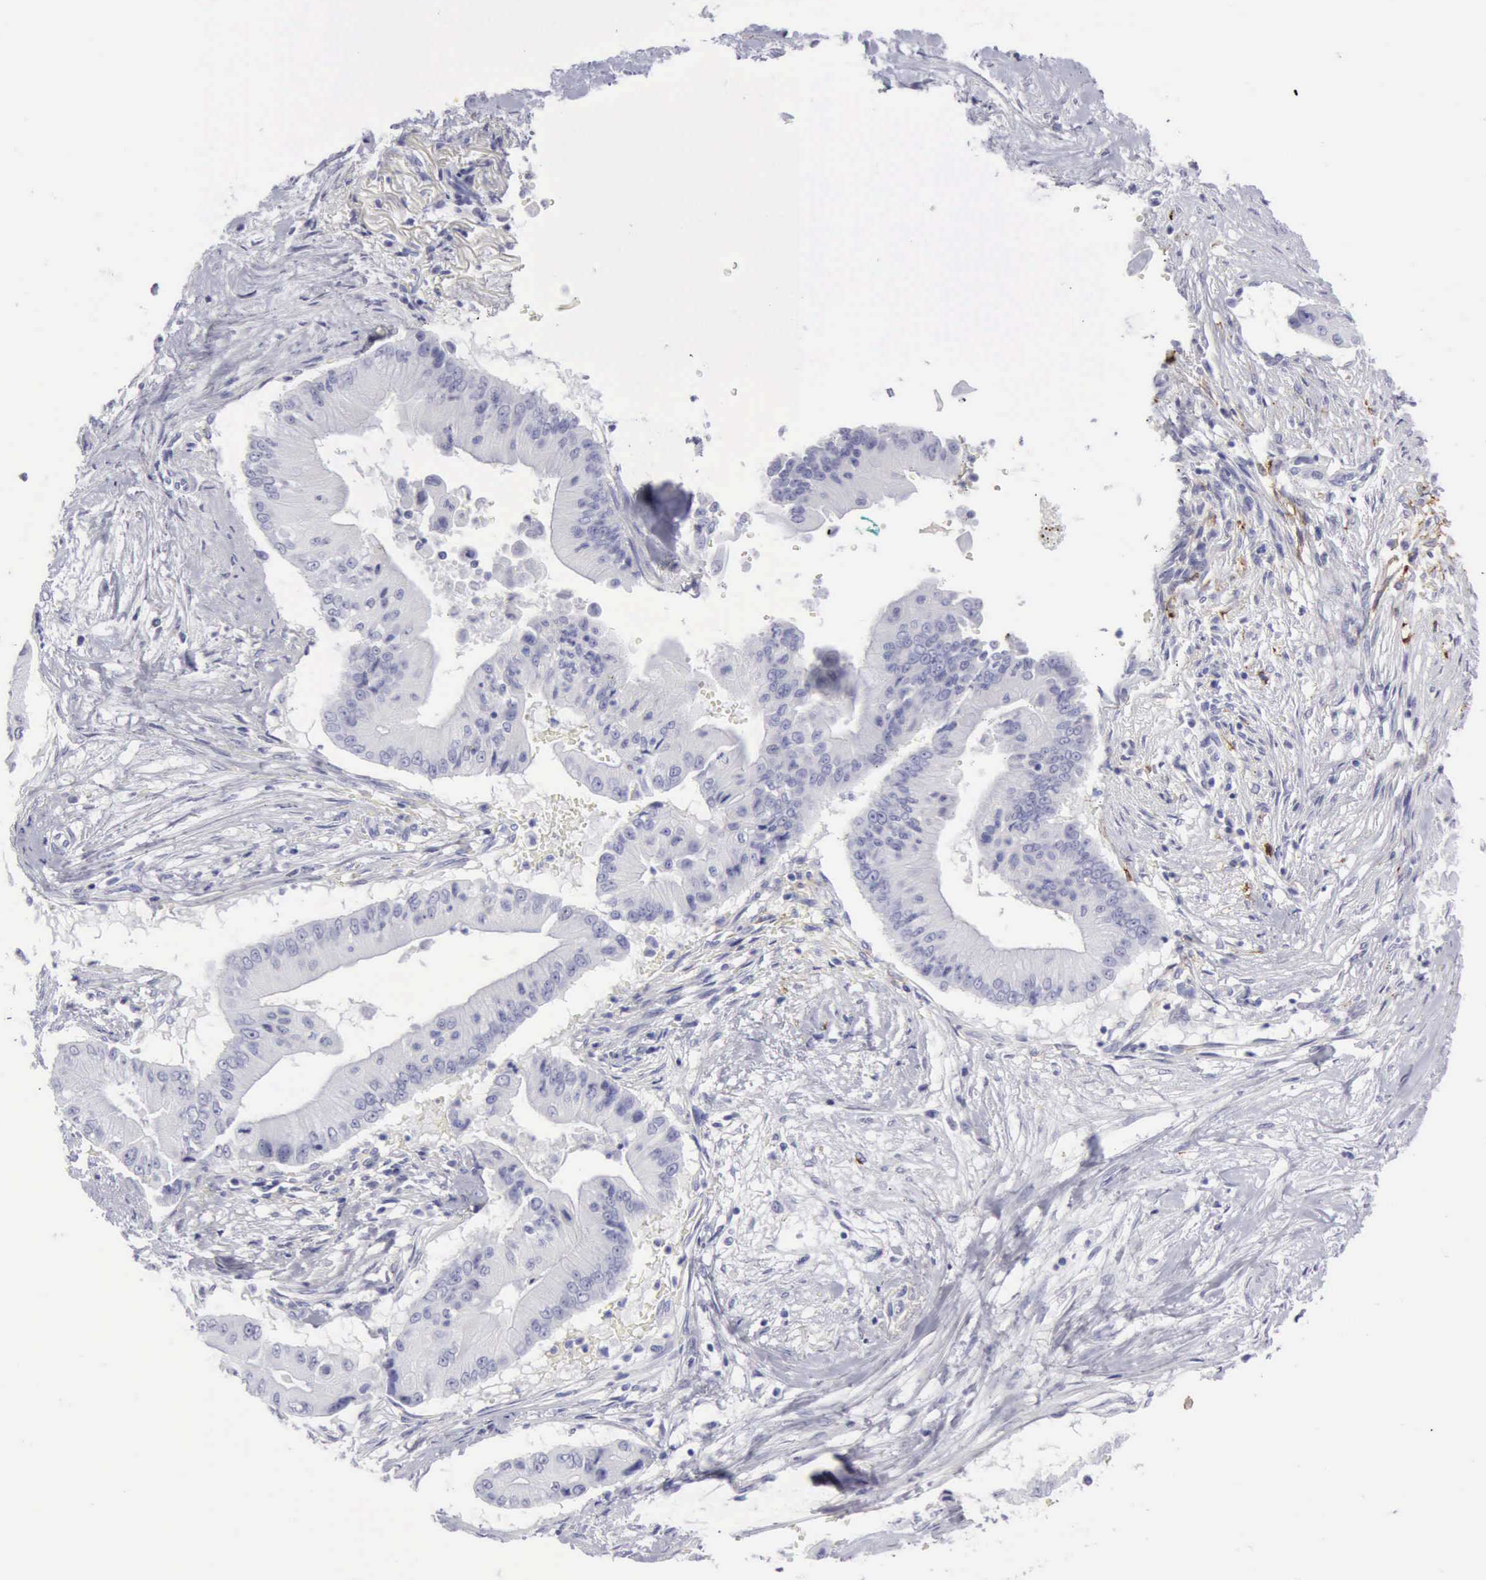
{"staining": {"intensity": "negative", "quantity": "none", "location": "none"}, "tissue": "pancreatic cancer", "cell_type": "Tumor cells", "image_type": "cancer", "snomed": [{"axis": "morphology", "description": "Adenocarcinoma, NOS"}, {"axis": "topography", "description": "Pancreas"}], "caption": "IHC micrograph of neoplastic tissue: human adenocarcinoma (pancreatic) stained with DAB reveals no significant protein positivity in tumor cells.", "gene": "NCAM1", "patient": {"sex": "male", "age": 62}}